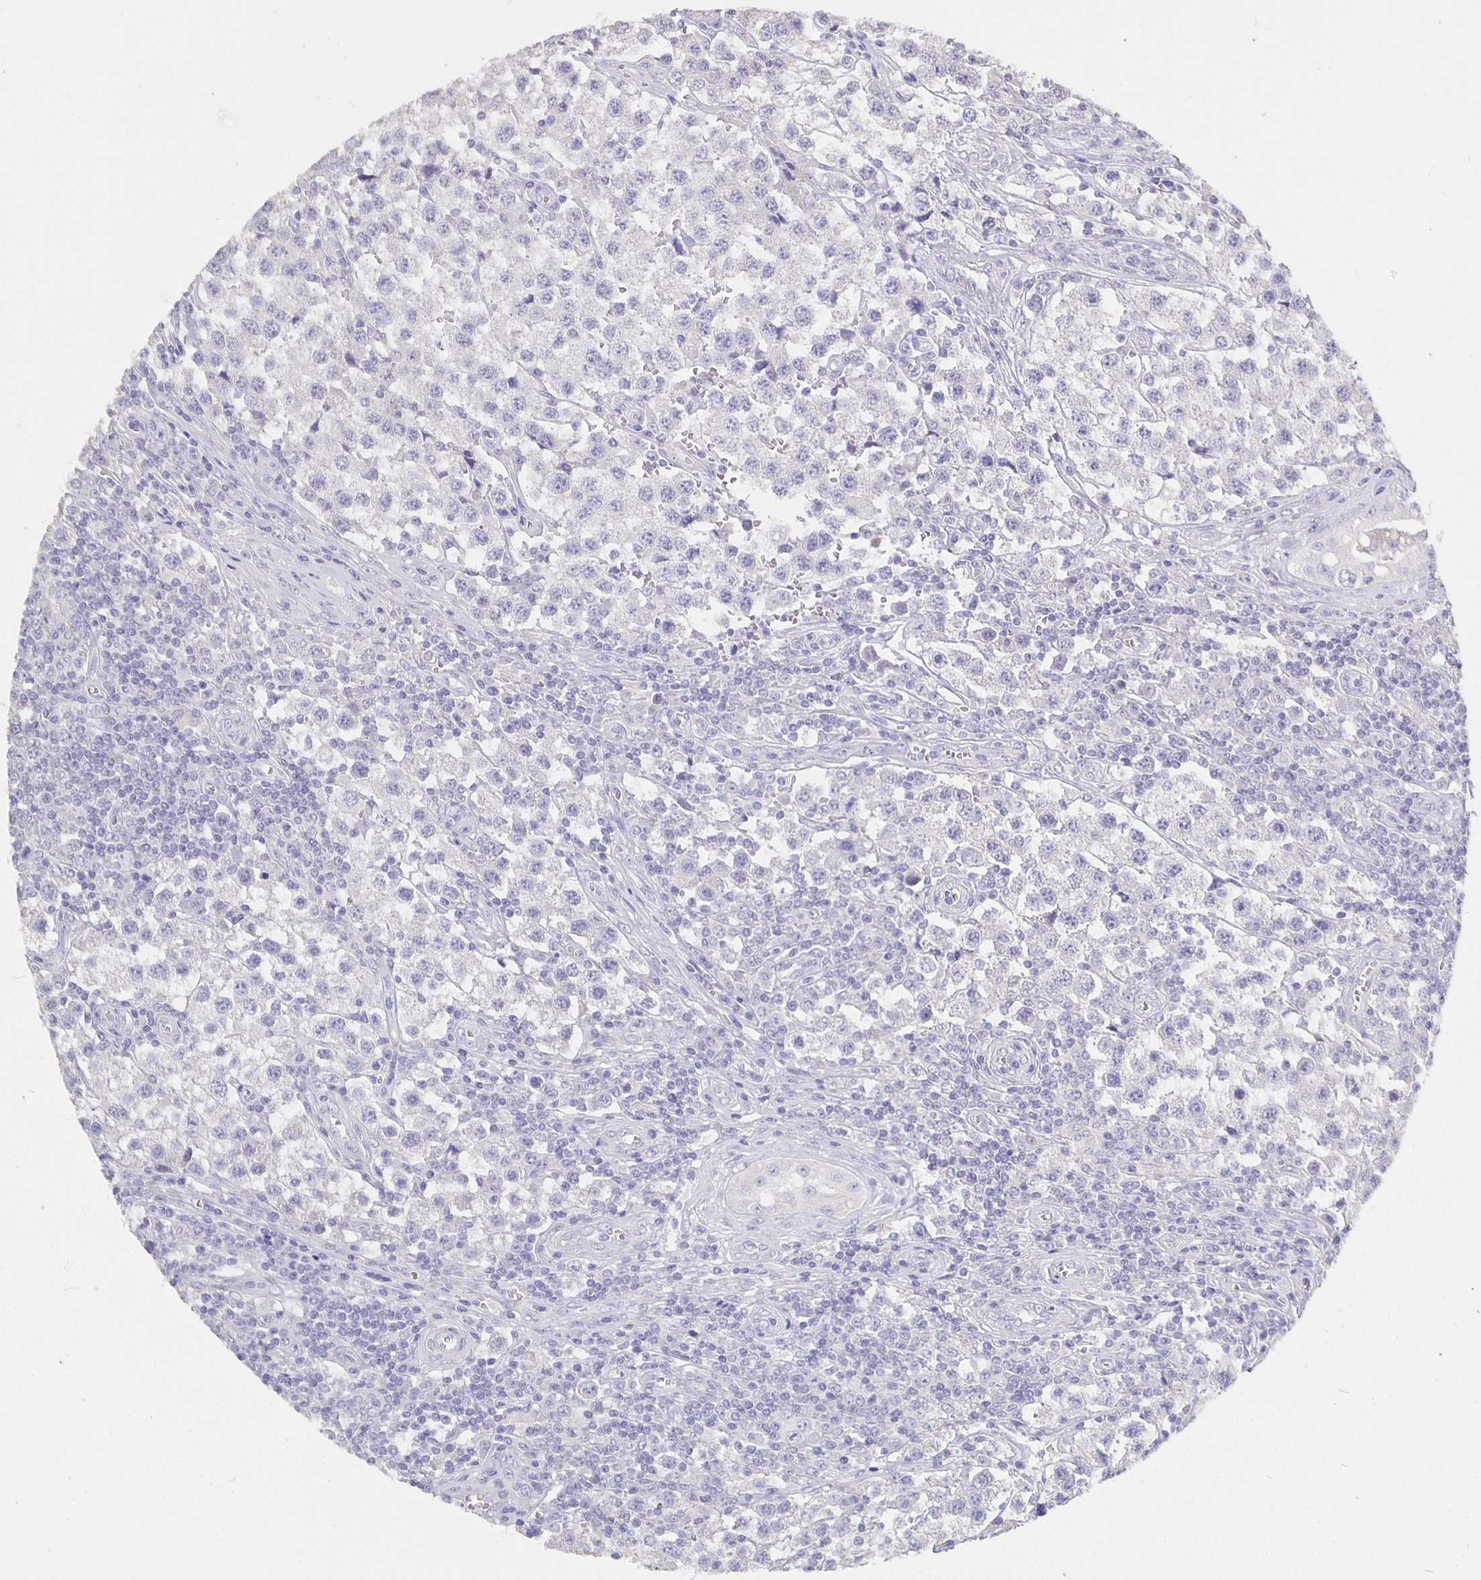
{"staining": {"intensity": "negative", "quantity": "none", "location": "none"}, "tissue": "testis cancer", "cell_type": "Tumor cells", "image_type": "cancer", "snomed": [{"axis": "morphology", "description": "Seminoma, NOS"}, {"axis": "topography", "description": "Testis"}], "caption": "A micrograph of testis cancer (seminoma) stained for a protein shows no brown staining in tumor cells.", "gene": "CFAP74", "patient": {"sex": "male", "age": 34}}